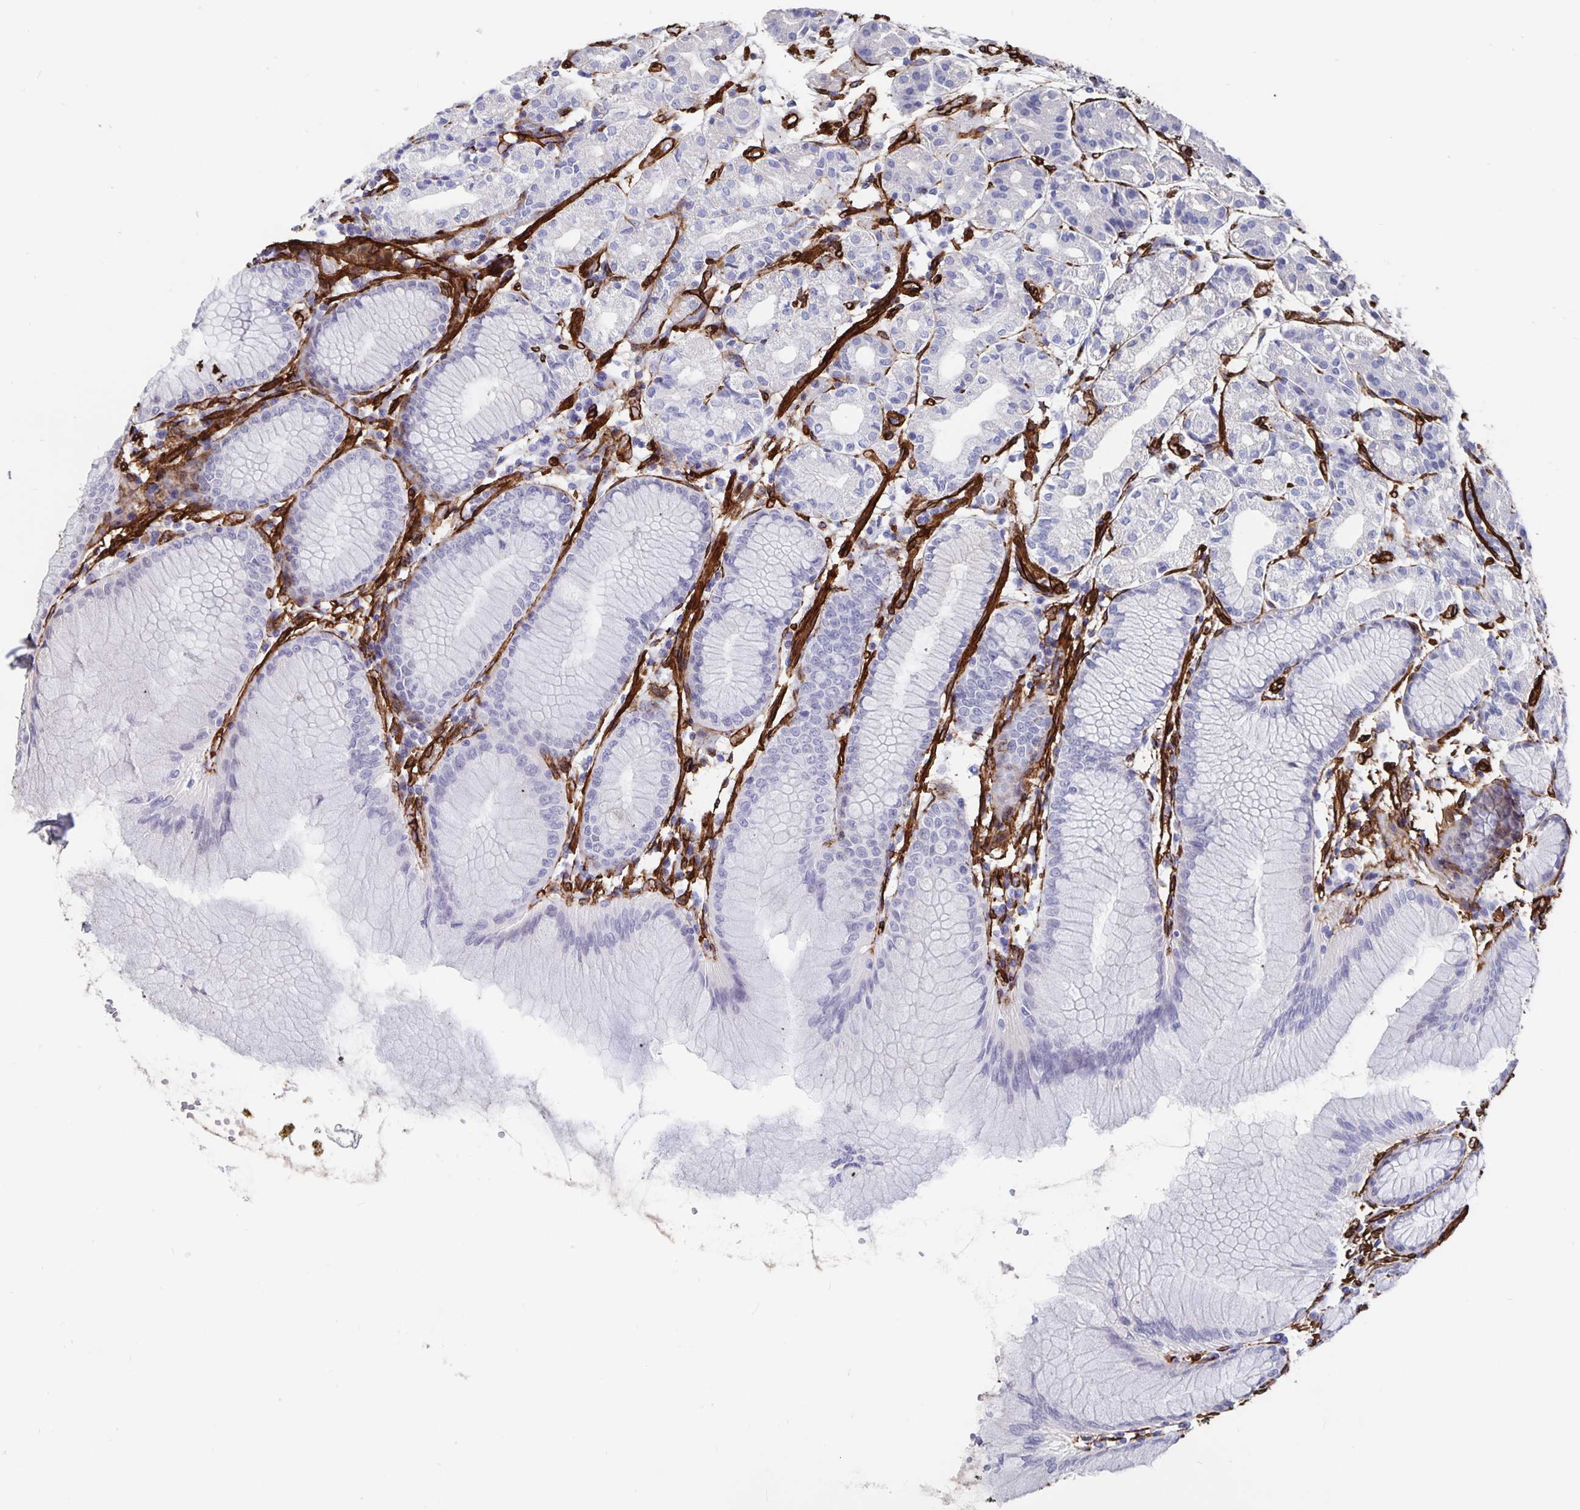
{"staining": {"intensity": "negative", "quantity": "none", "location": "none"}, "tissue": "stomach", "cell_type": "Glandular cells", "image_type": "normal", "snomed": [{"axis": "morphology", "description": "Normal tissue, NOS"}, {"axis": "topography", "description": "Stomach"}], "caption": "The micrograph shows no staining of glandular cells in benign stomach.", "gene": "DCHS2", "patient": {"sex": "female", "age": 57}}